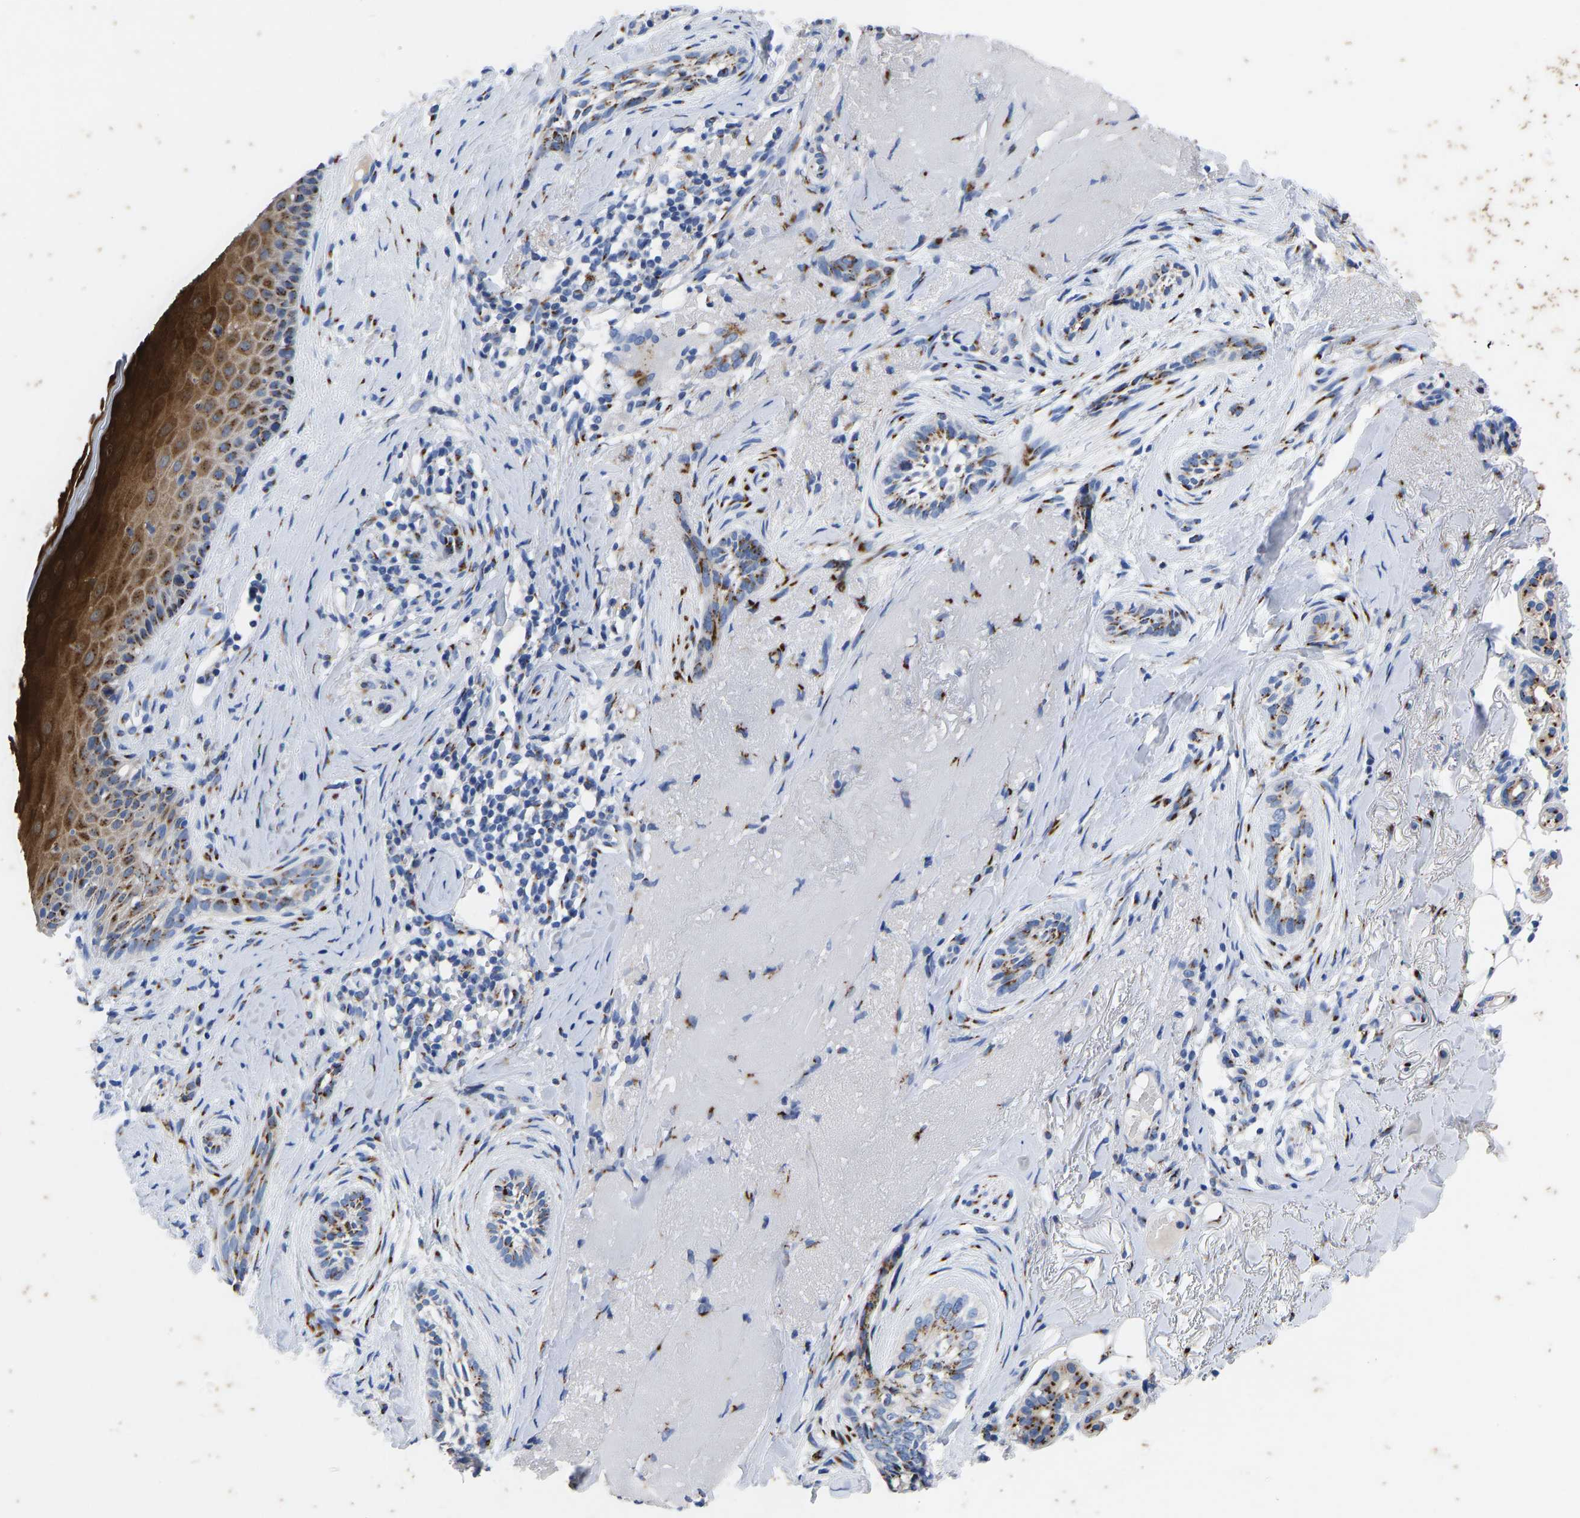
{"staining": {"intensity": "moderate", "quantity": ">75%", "location": "cytoplasmic/membranous"}, "tissue": "skin cancer", "cell_type": "Tumor cells", "image_type": "cancer", "snomed": [{"axis": "morphology", "description": "Basal cell carcinoma"}, {"axis": "topography", "description": "Skin"}], "caption": "Skin cancer tissue exhibits moderate cytoplasmic/membranous expression in about >75% of tumor cells, visualized by immunohistochemistry. (Brightfield microscopy of DAB IHC at high magnification).", "gene": "TMEM87A", "patient": {"sex": "female", "age": 88}}